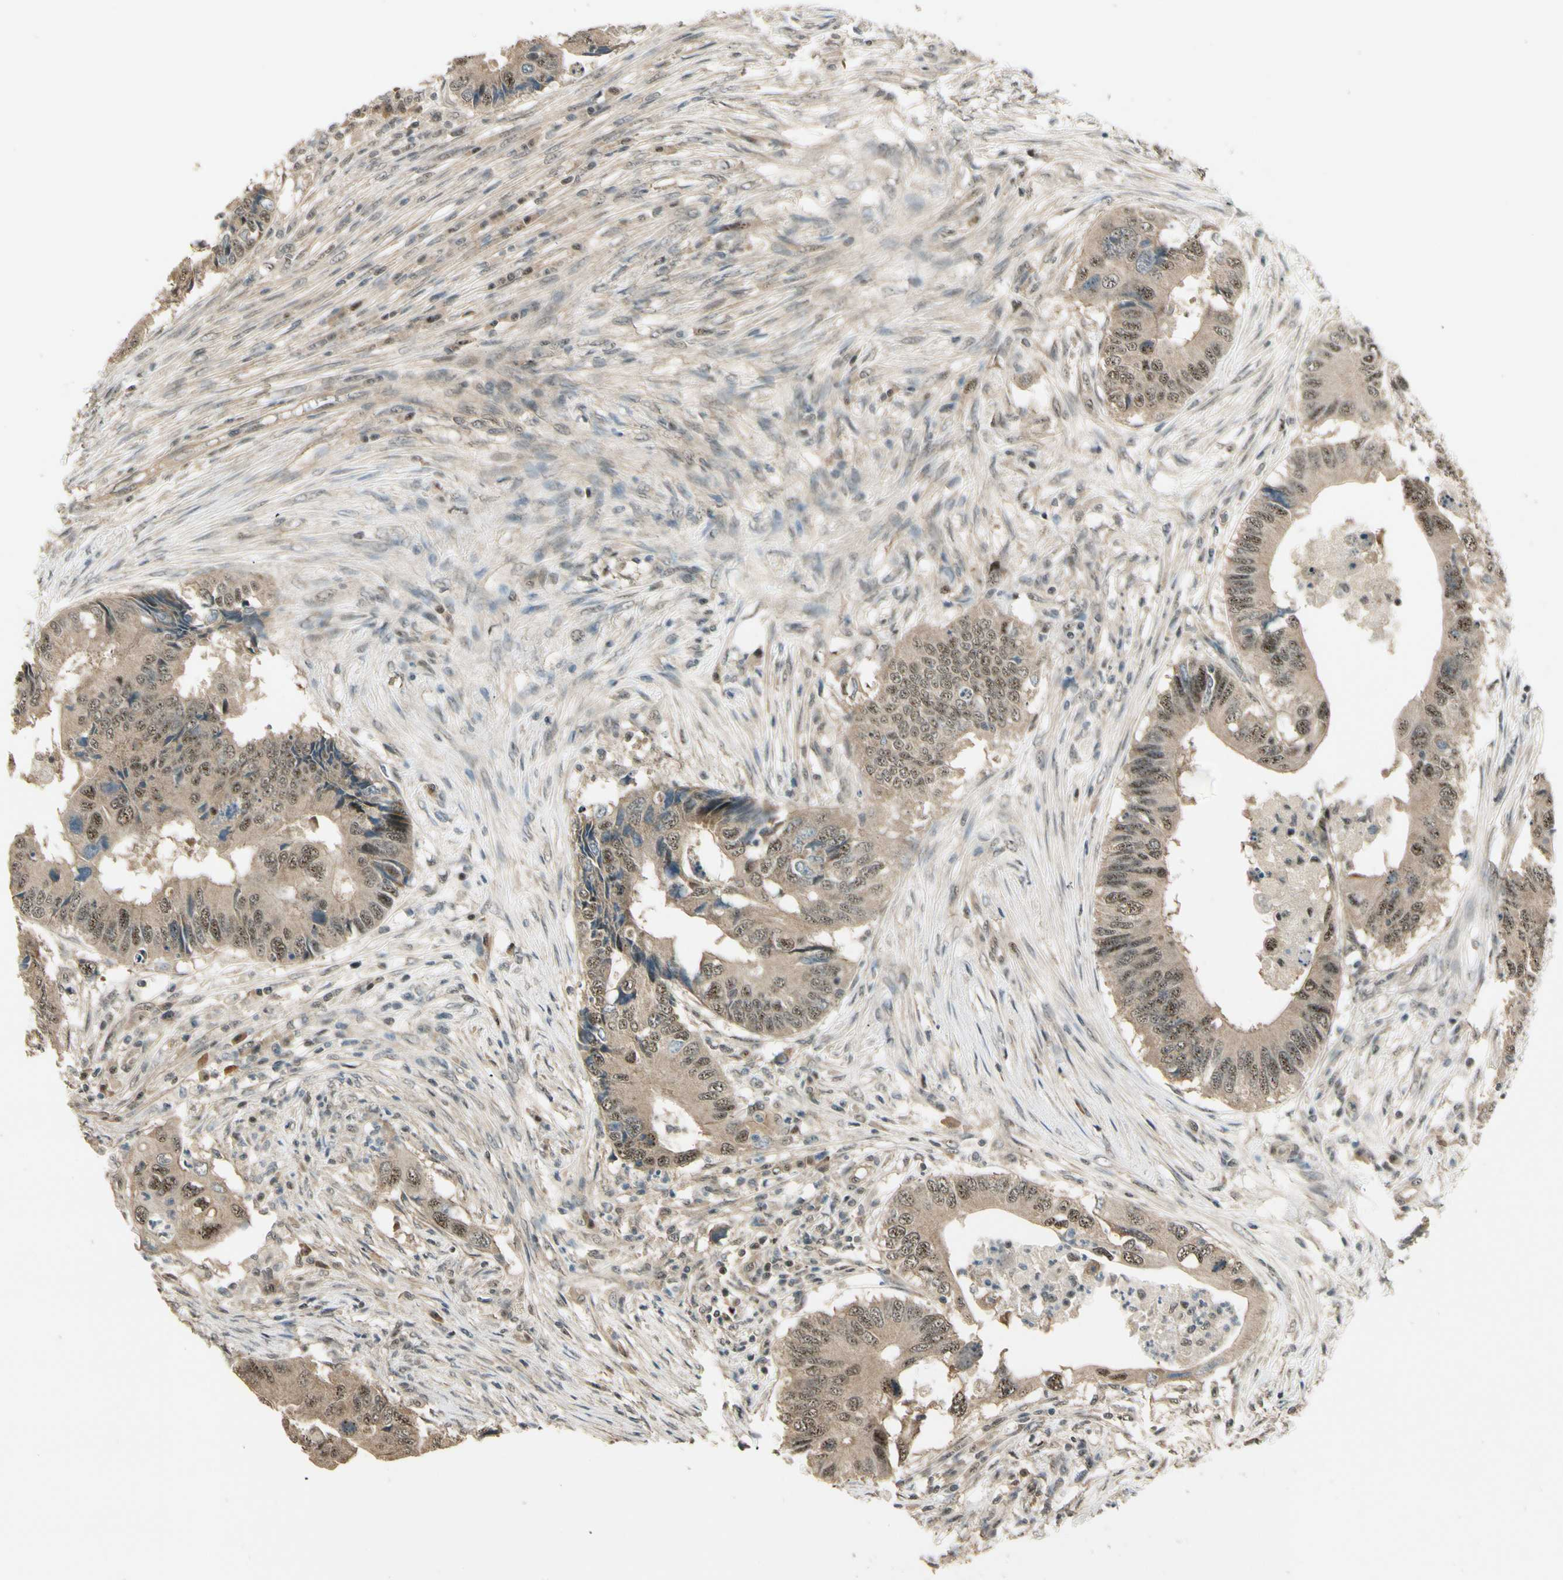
{"staining": {"intensity": "moderate", "quantity": "25%-75%", "location": "cytoplasmic/membranous,nuclear"}, "tissue": "colorectal cancer", "cell_type": "Tumor cells", "image_type": "cancer", "snomed": [{"axis": "morphology", "description": "Adenocarcinoma, NOS"}, {"axis": "topography", "description": "Colon"}], "caption": "A medium amount of moderate cytoplasmic/membranous and nuclear expression is identified in approximately 25%-75% of tumor cells in colorectal cancer tissue. The protein is shown in brown color, while the nuclei are stained blue.", "gene": "MCPH1", "patient": {"sex": "male", "age": 71}}